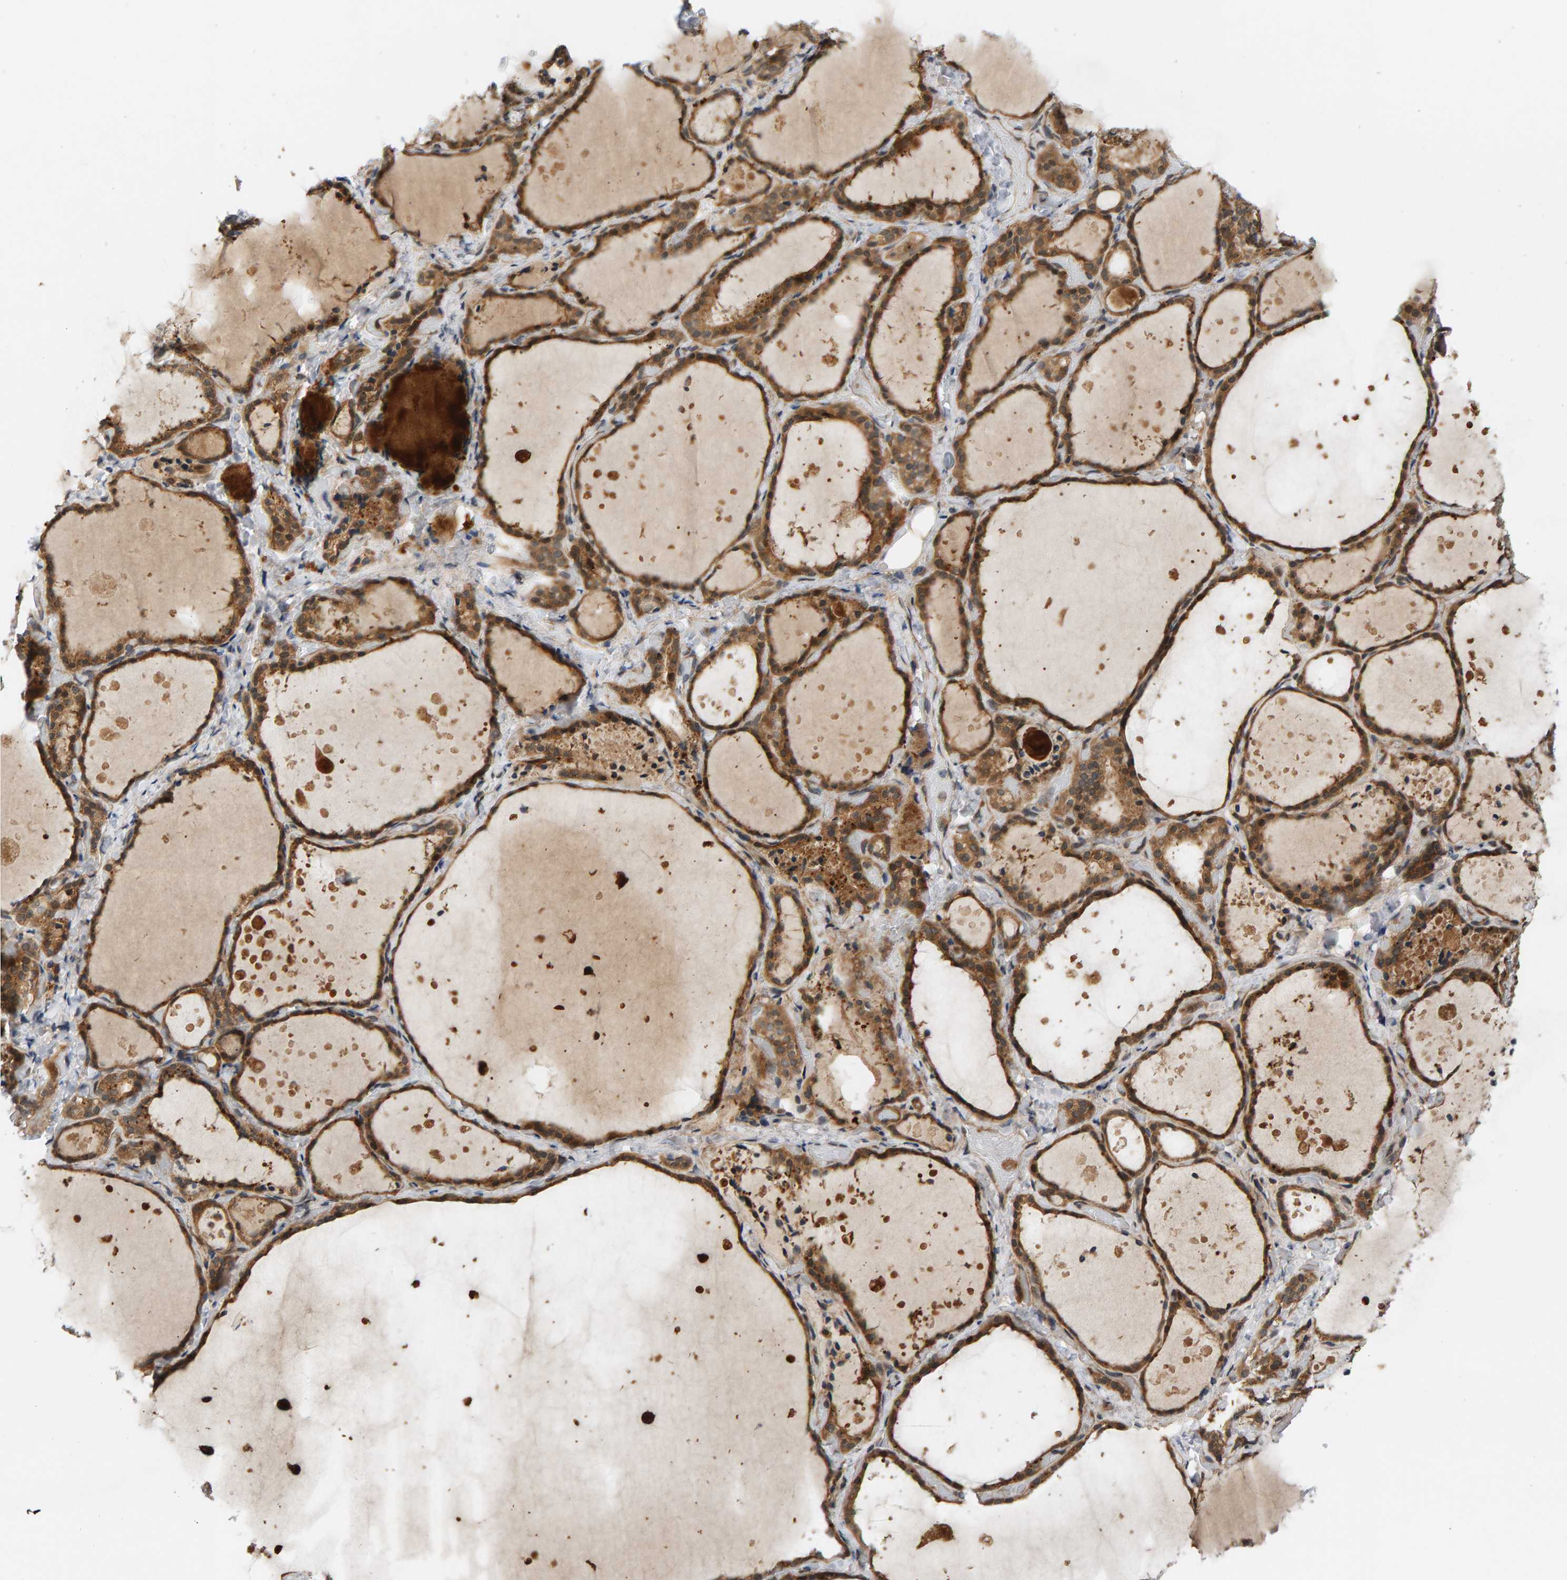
{"staining": {"intensity": "moderate", "quantity": ">75%", "location": "cytoplasmic/membranous"}, "tissue": "thyroid gland", "cell_type": "Glandular cells", "image_type": "normal", "snomed": [{"axis": "morphology", "description": "Normal tissue, NOS"}, {"axis": "topography", "description": "Thyroid gland"}], "caption": "Protein expression analysis of unremarkable thyroid gland shows moderate cytoplasmic/membranous expression in about >75% of glandular cells.", "gene": "BAHCC1", "patient": {"sex": "female", "age": 44}}